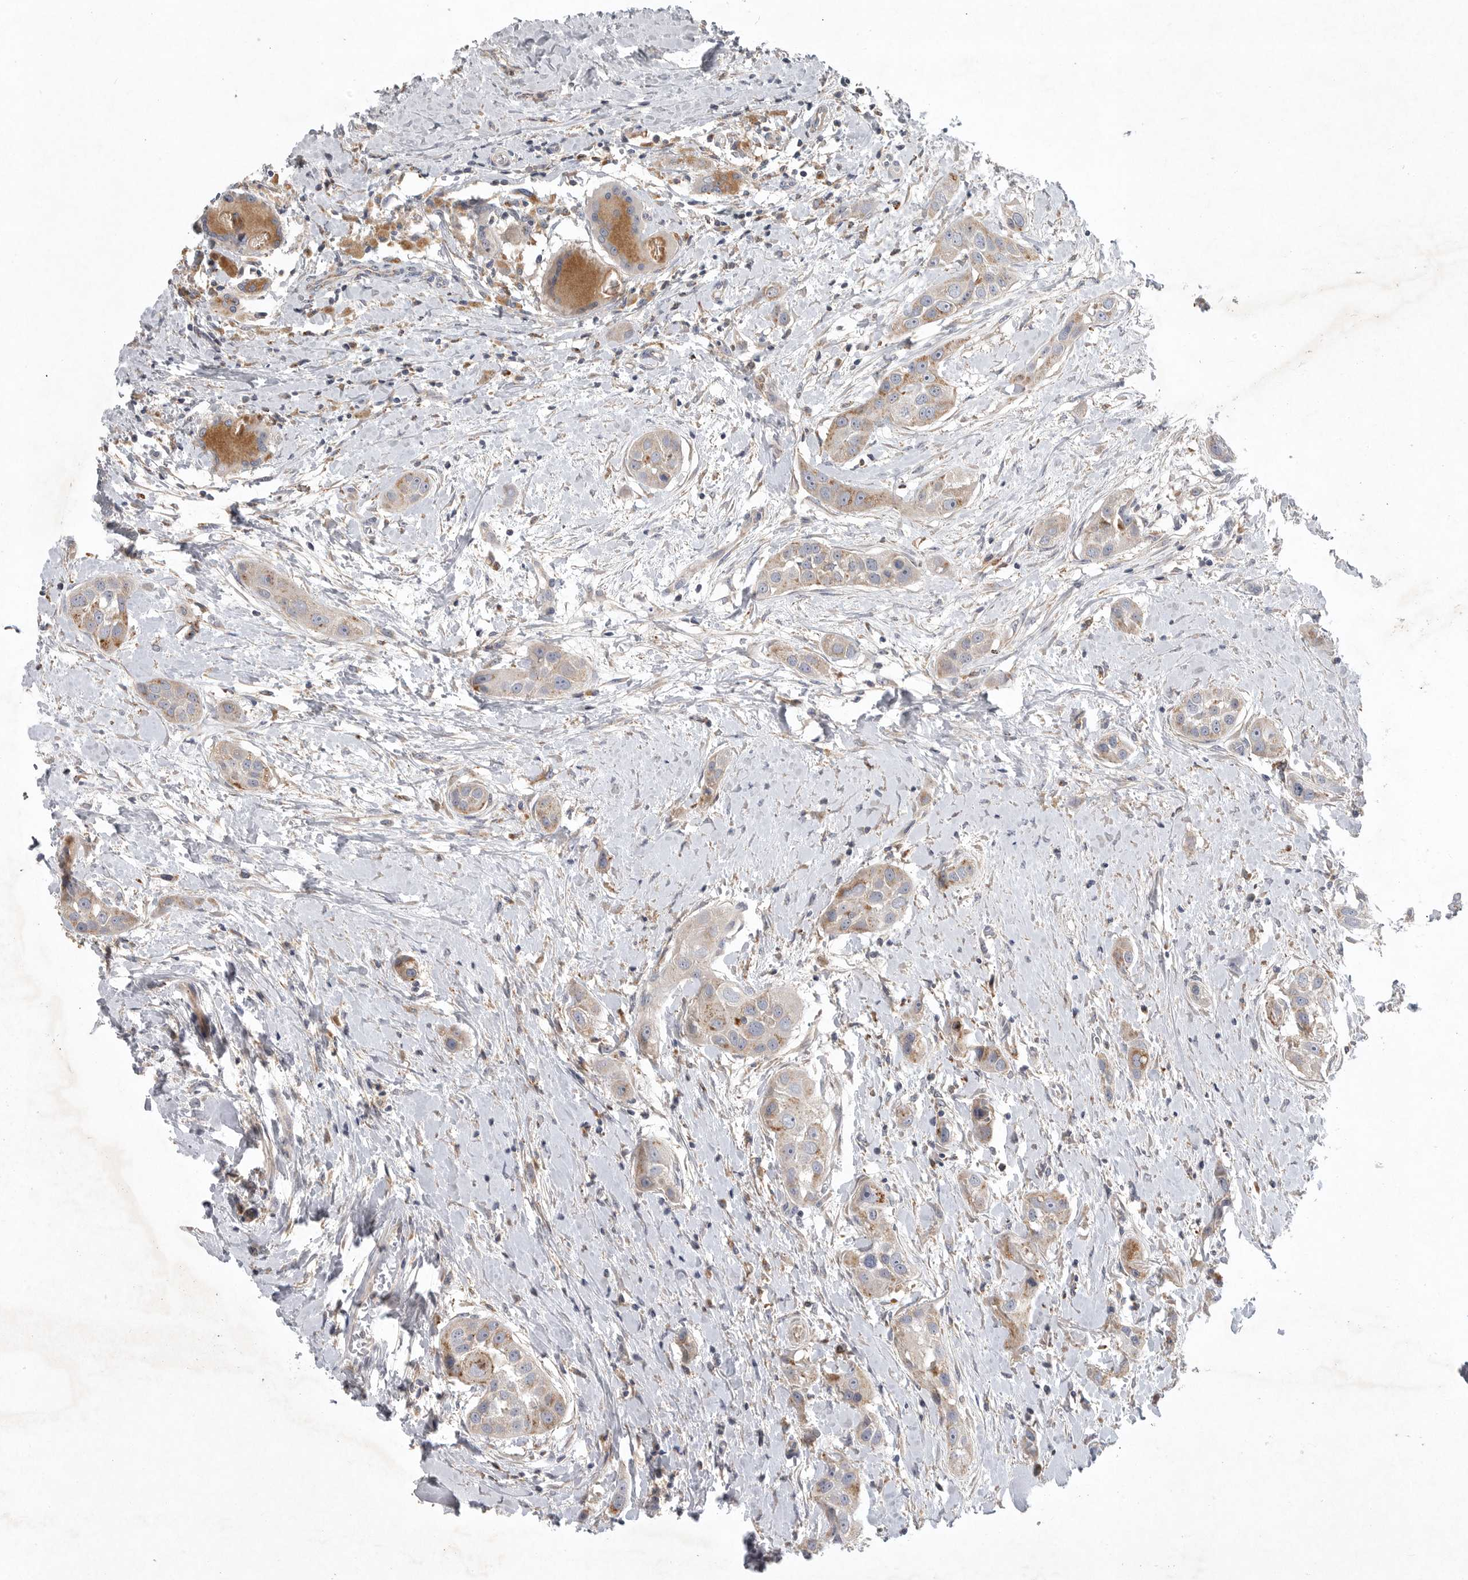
{"staining": {"intensity": "weak", "quantity": ">75%", "location": "cytoplasmic/membranous"}, "tissue": "head and neck cancer", "cell_type": "Tumor cells", "image_type": "cancer", "snomed": [{"axis": "morphology", "description": "Normal tissue, NOS"}, {"axis": "morphology", "description": "Squamous cell carcinoma, NOS"}, {"axis": "topography", "description": "Skeletal muscle"}, {"axis": "topography", "description": "Head-Neck"}], "caption": "Protein staining reveals weak cytoplasmic/membranous staining in about >75% of tumor cells in squamous cell carcinoma (head and neck).", "gene": "LAMTOR3", "patient": {"sex": "male", "age": 51}}